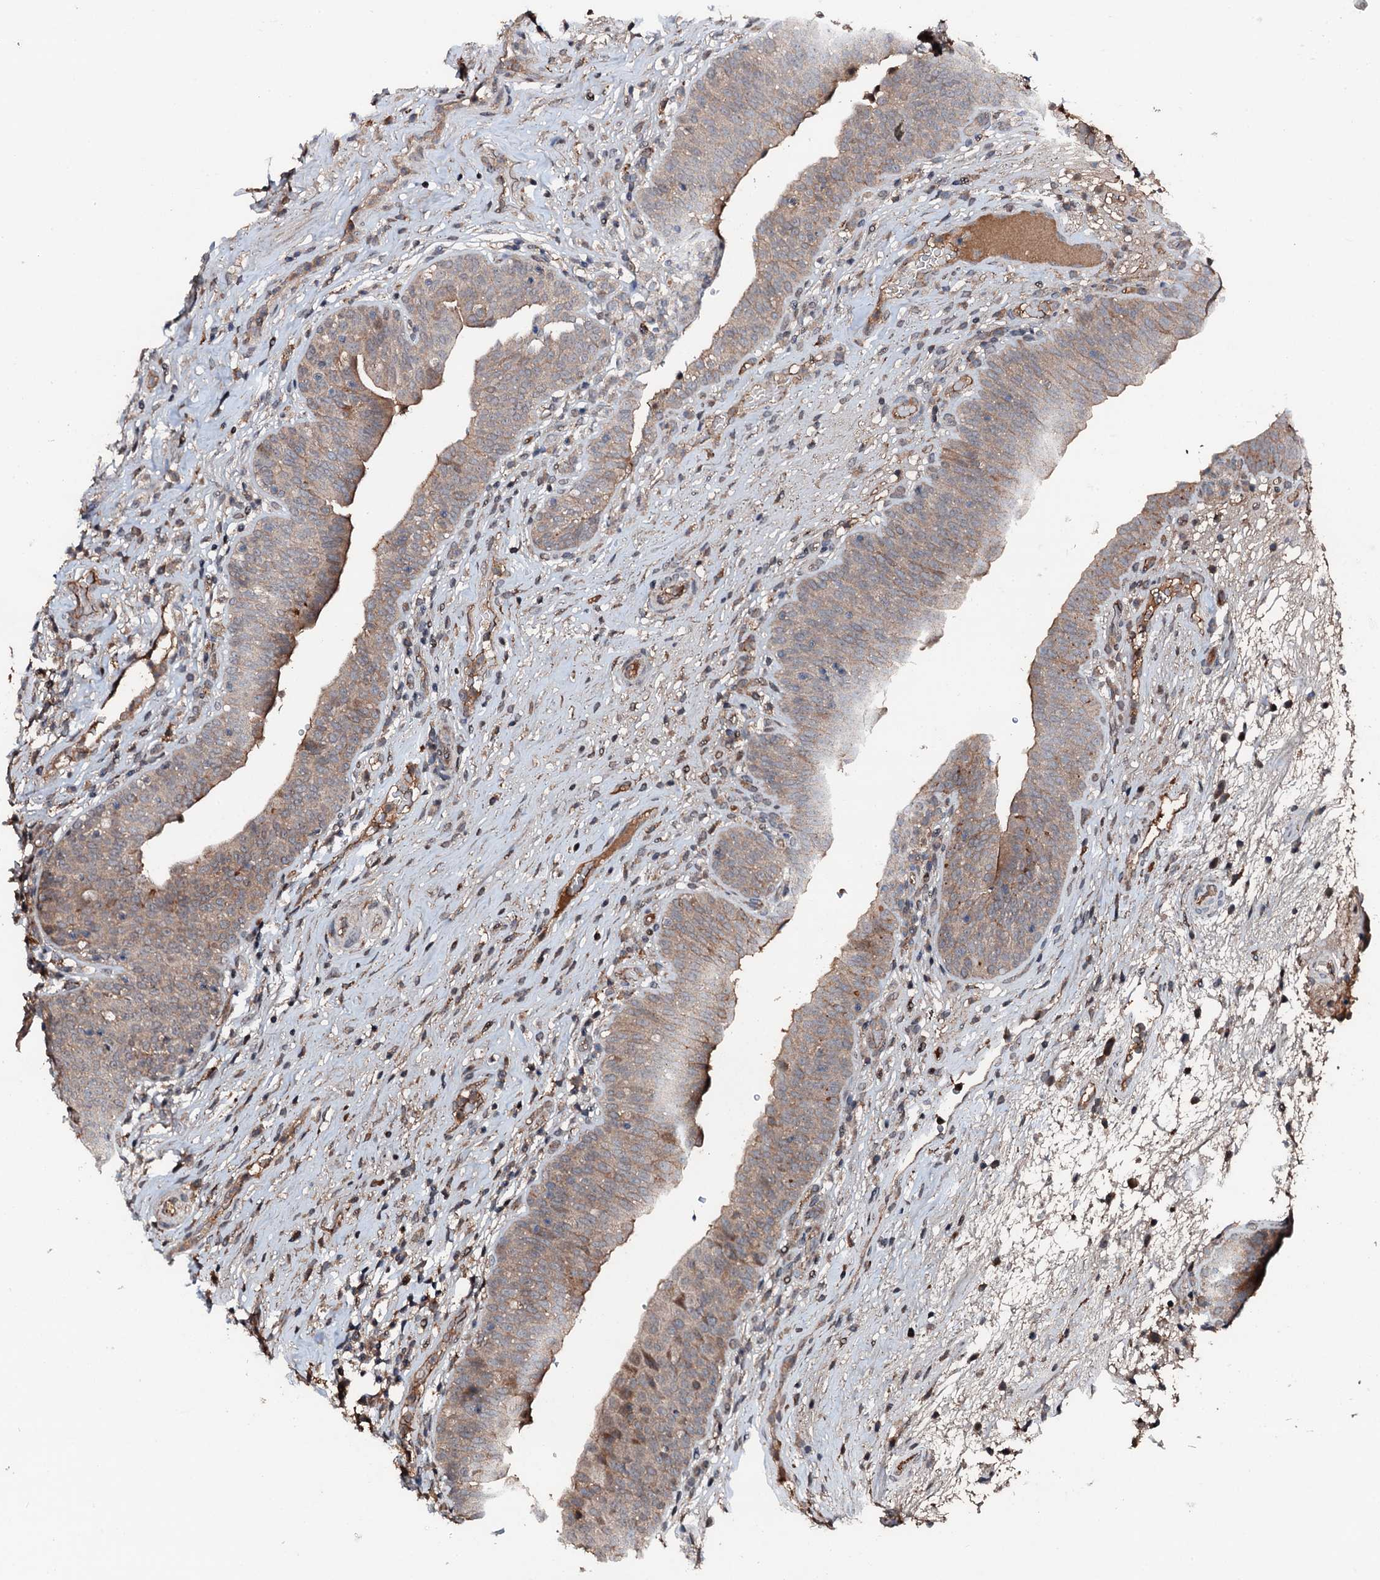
{"staining": {"intensity": "moderate", "quantity": ">75%", "location": "cytoplasmic/membranous"}, "tissue": "urinary bladder", "cell_type": "Urothelial cells", "image_type": "normal", "snomed": [{"axis": "morphology", "description": "Normal tissue, NOS"}, {"axis": "topography", "description": "Urinary bladder"}], "caption": "Brown immunohistochemical staining in unremarkable urinary bladder shows moderate cytoplasmic/membranous positivity in approximately >75% of urothelial cells.", "gene": "FLYWCH1", "patient": {"sex": "male", "age": 71}}